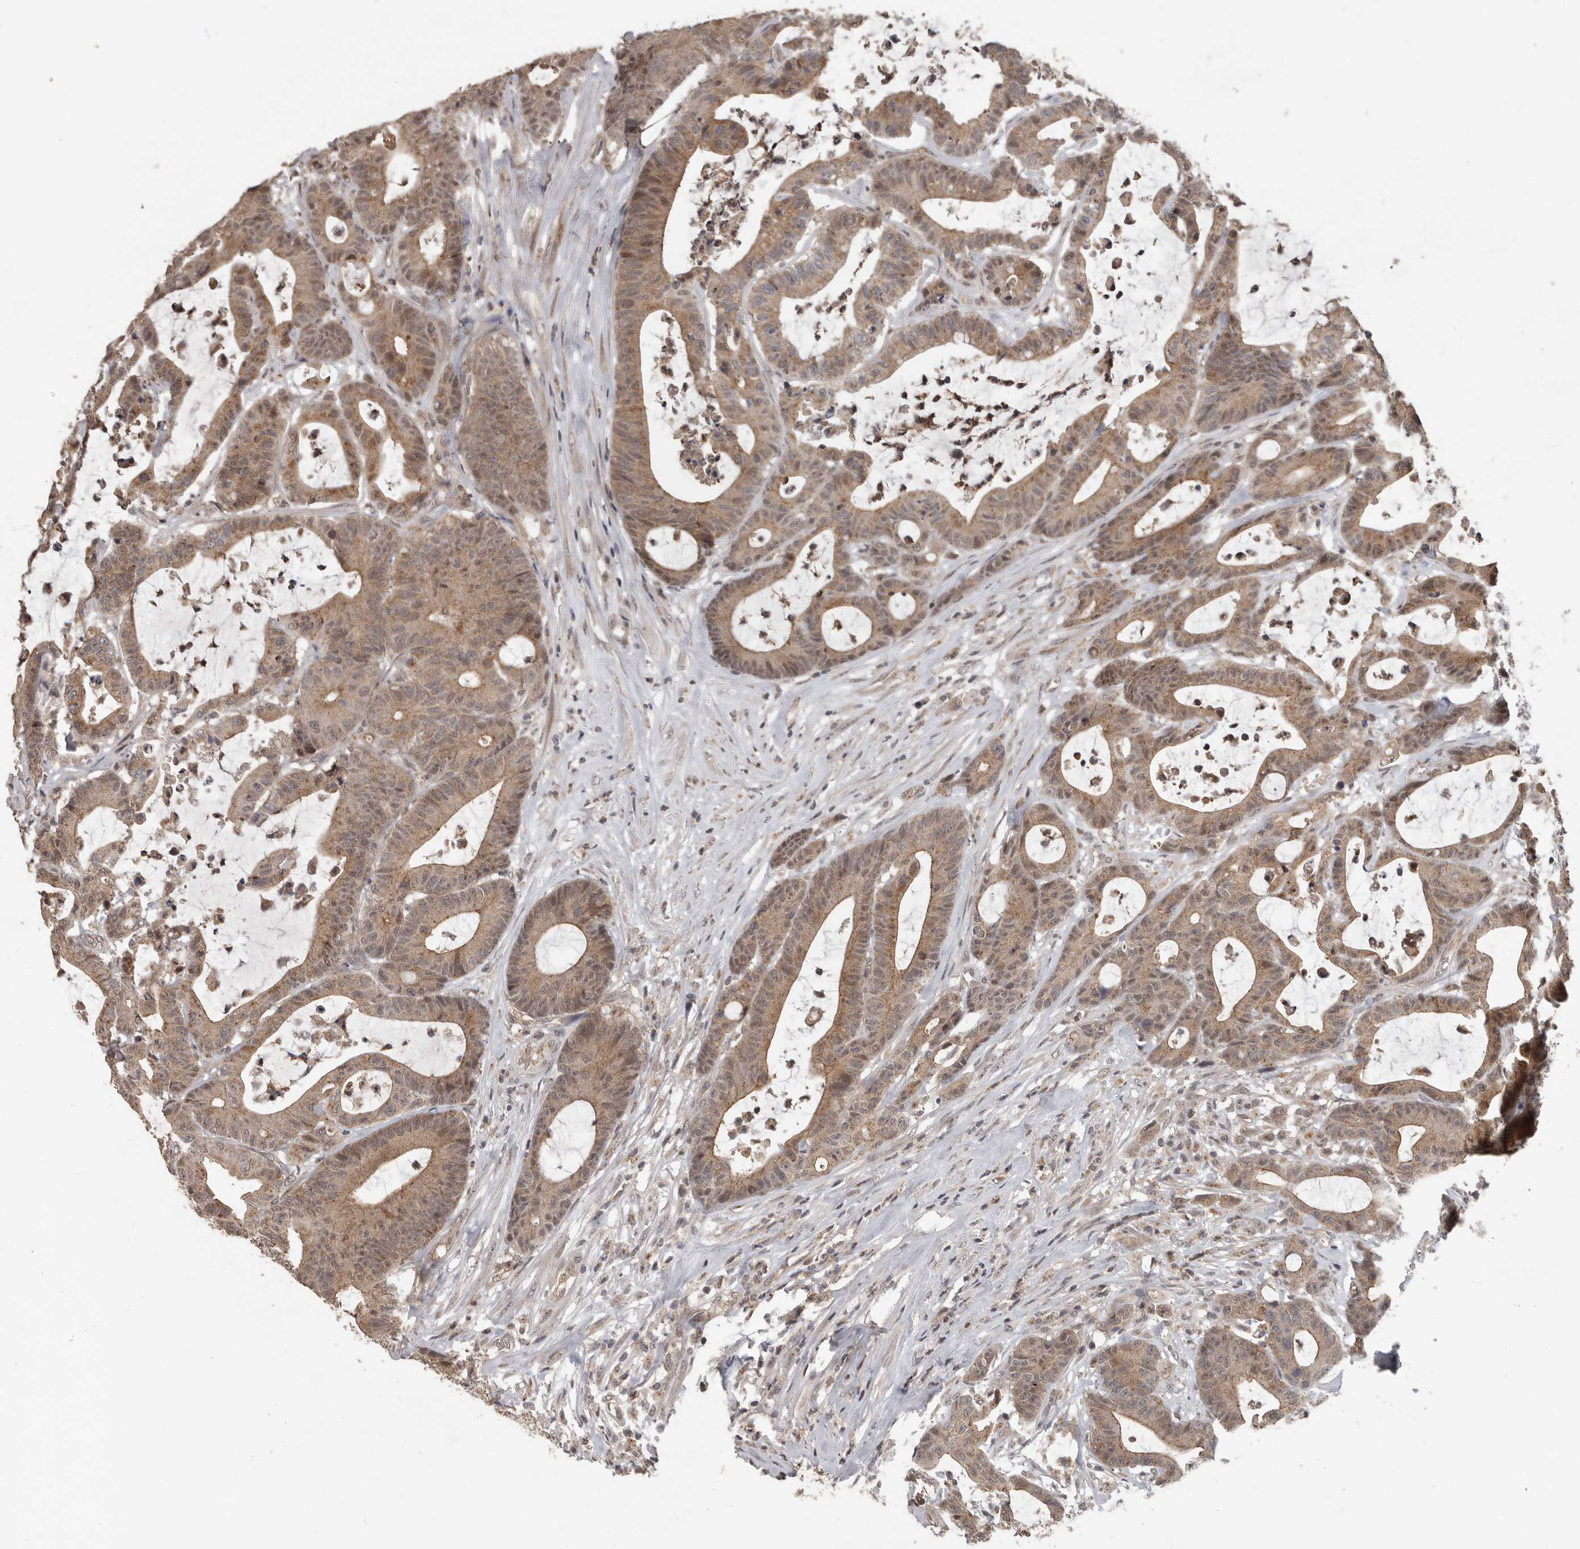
{"staining": {"intensity": "moderate", "quantity": ">75%", "location": "cytoplasmic/membranous,nuclear"}, "tissue": "colorectal cancer", "cell_type": "Tumor cells", "image_type": "cancer", "snomed": [{"axis": "morphology", "description": "Adenocarcinoma, NOS"}, {"axis": "topography", "description": "Colon"}], "caption": "A photomicrograph of adenocarcinoma (colorectal) stained for a protein reveals moderate cytoplasmic/membranous and nuclear brown staining in tumor cells. The staining was performed using DAB, with brown indicating positive protein expression. Nuclei are stained blue with hematoxylin.", "gene": "CEP350", "patient": {"sex": "female", "age": 84}}